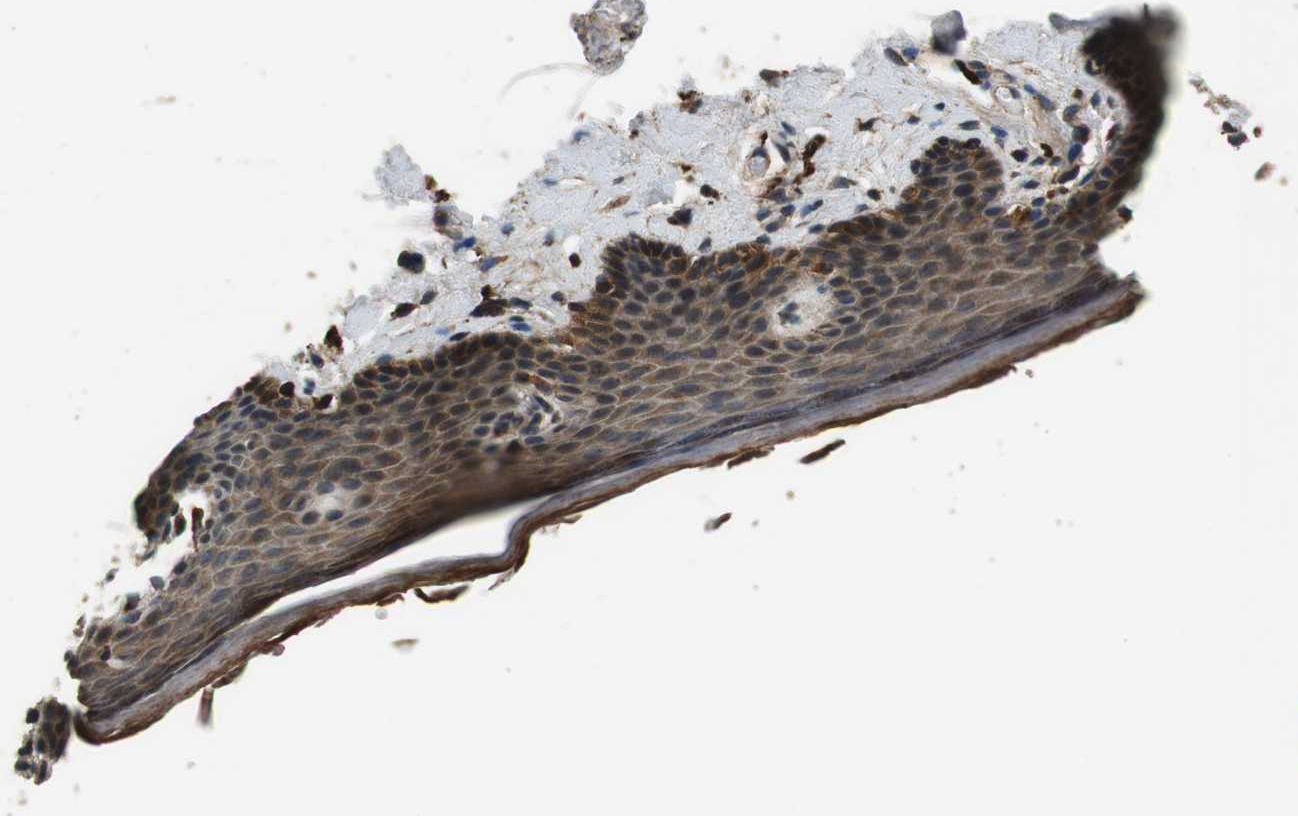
{"staining": {"intensity": "moderate", "quantity": ">75%", "location": "cytoplasmic/membranous"}, "tissue": "skin", "cell_type": "Epidermal cells", "image_type": "normal", "snomed": [{"axis": "morphology", "description": "Normal tissue, NOS"}, {"axis": "topography", "description": "Vulva"}], "caption": "Moderate cytoplasmic/membranous protein expression is seen in approximately >75% of epidermal cells in skin.", "gene": "TXNRD1", "patient": {"sex": "female", "age": 54}}